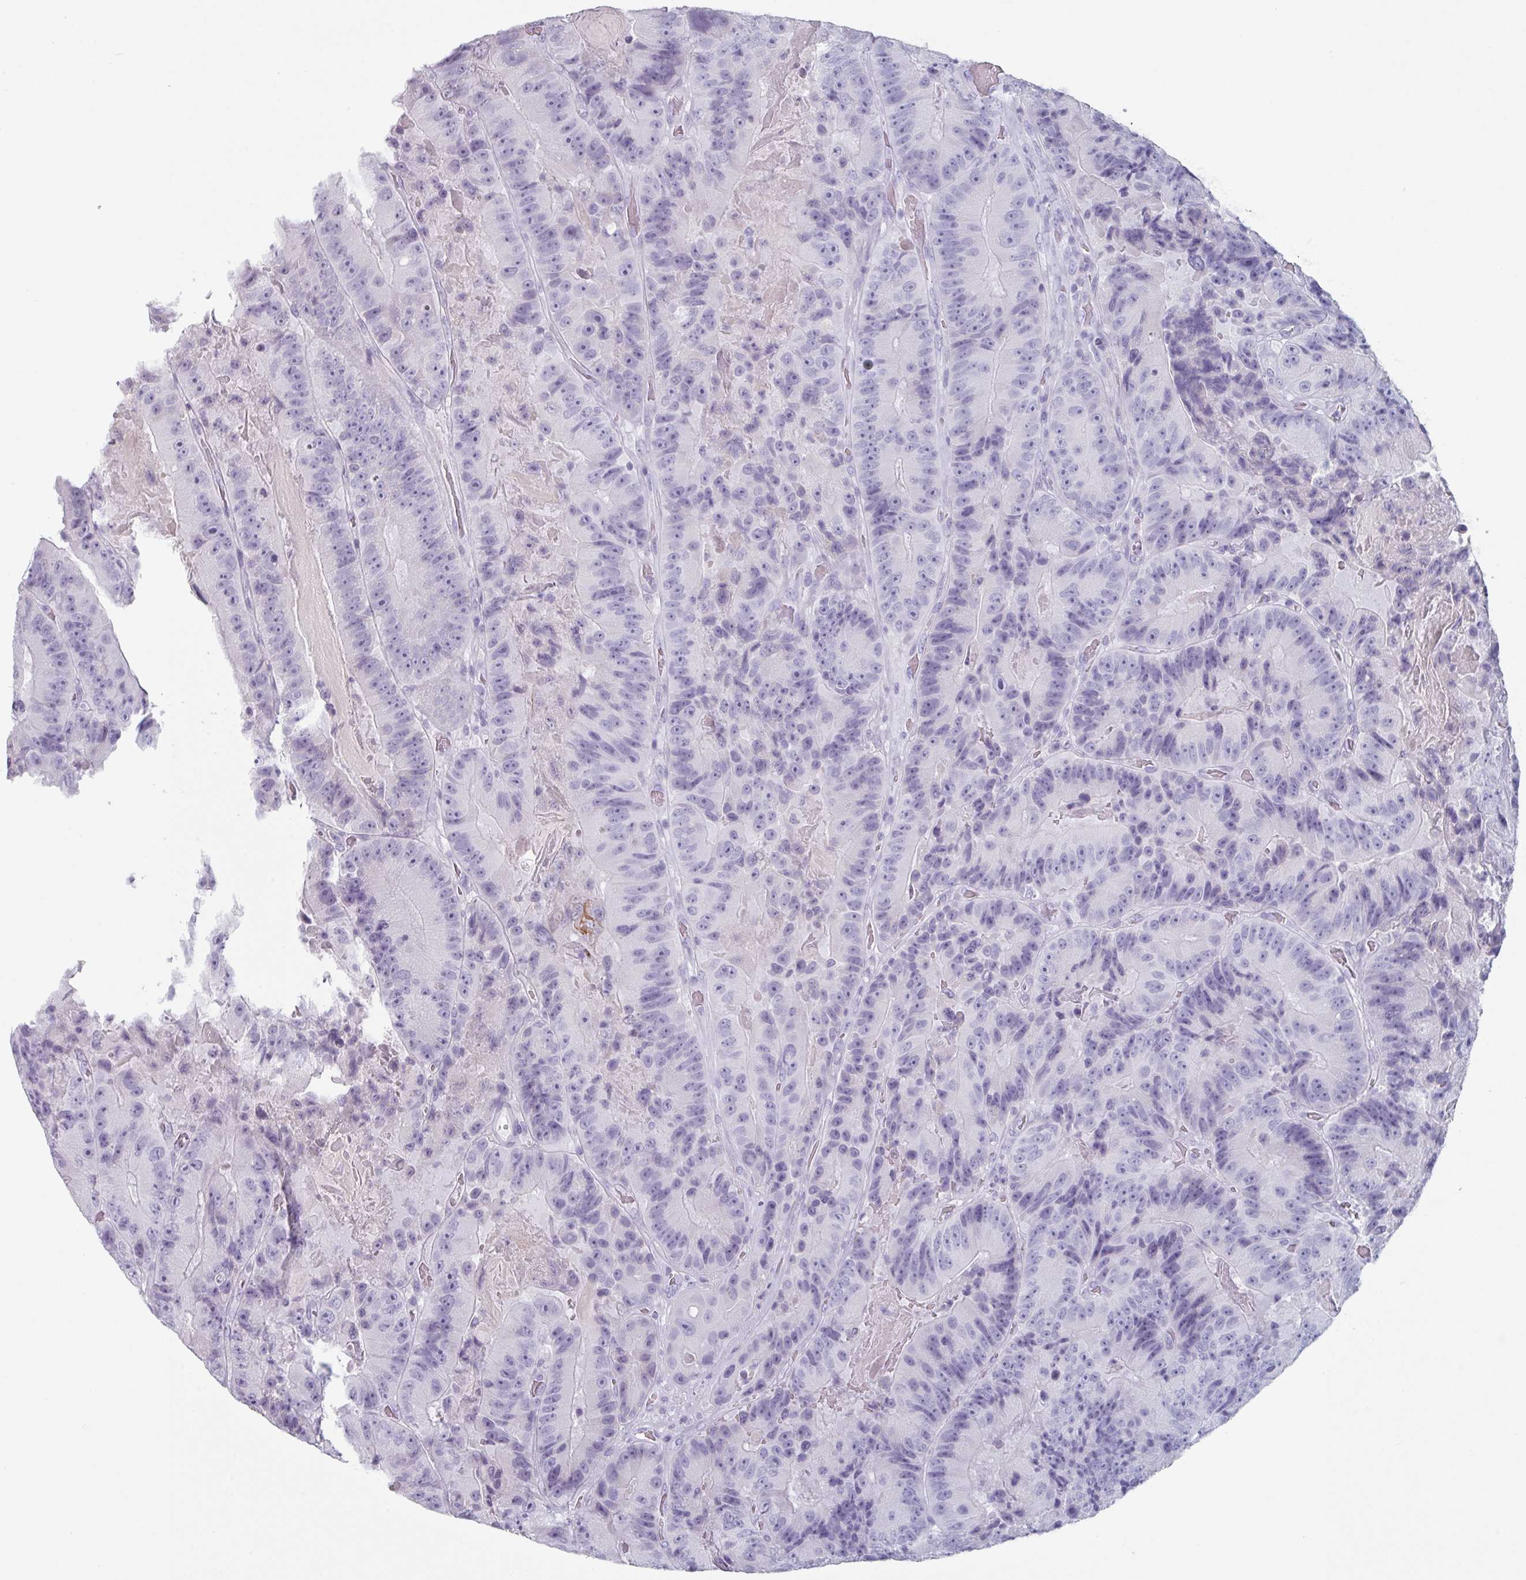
{"staining": {"intensity": "negative", "quantity": "none", "location": "none"}, "tissue": "colorectal cancer", "cell_type": "Tumor cells", "image_type": "cancer", "snomed": [{"axis": "morphology", "description": "Adenocarcinoma, NOS"}, {"axis": "topography", "description": "Colon"}], "caption": "Immunohistochemical staining of human colorectal cancer exhibits no significant staining in tumor cells.", "gene": "SLC35G2", "patient": {"sex": "female", "age": 86}}